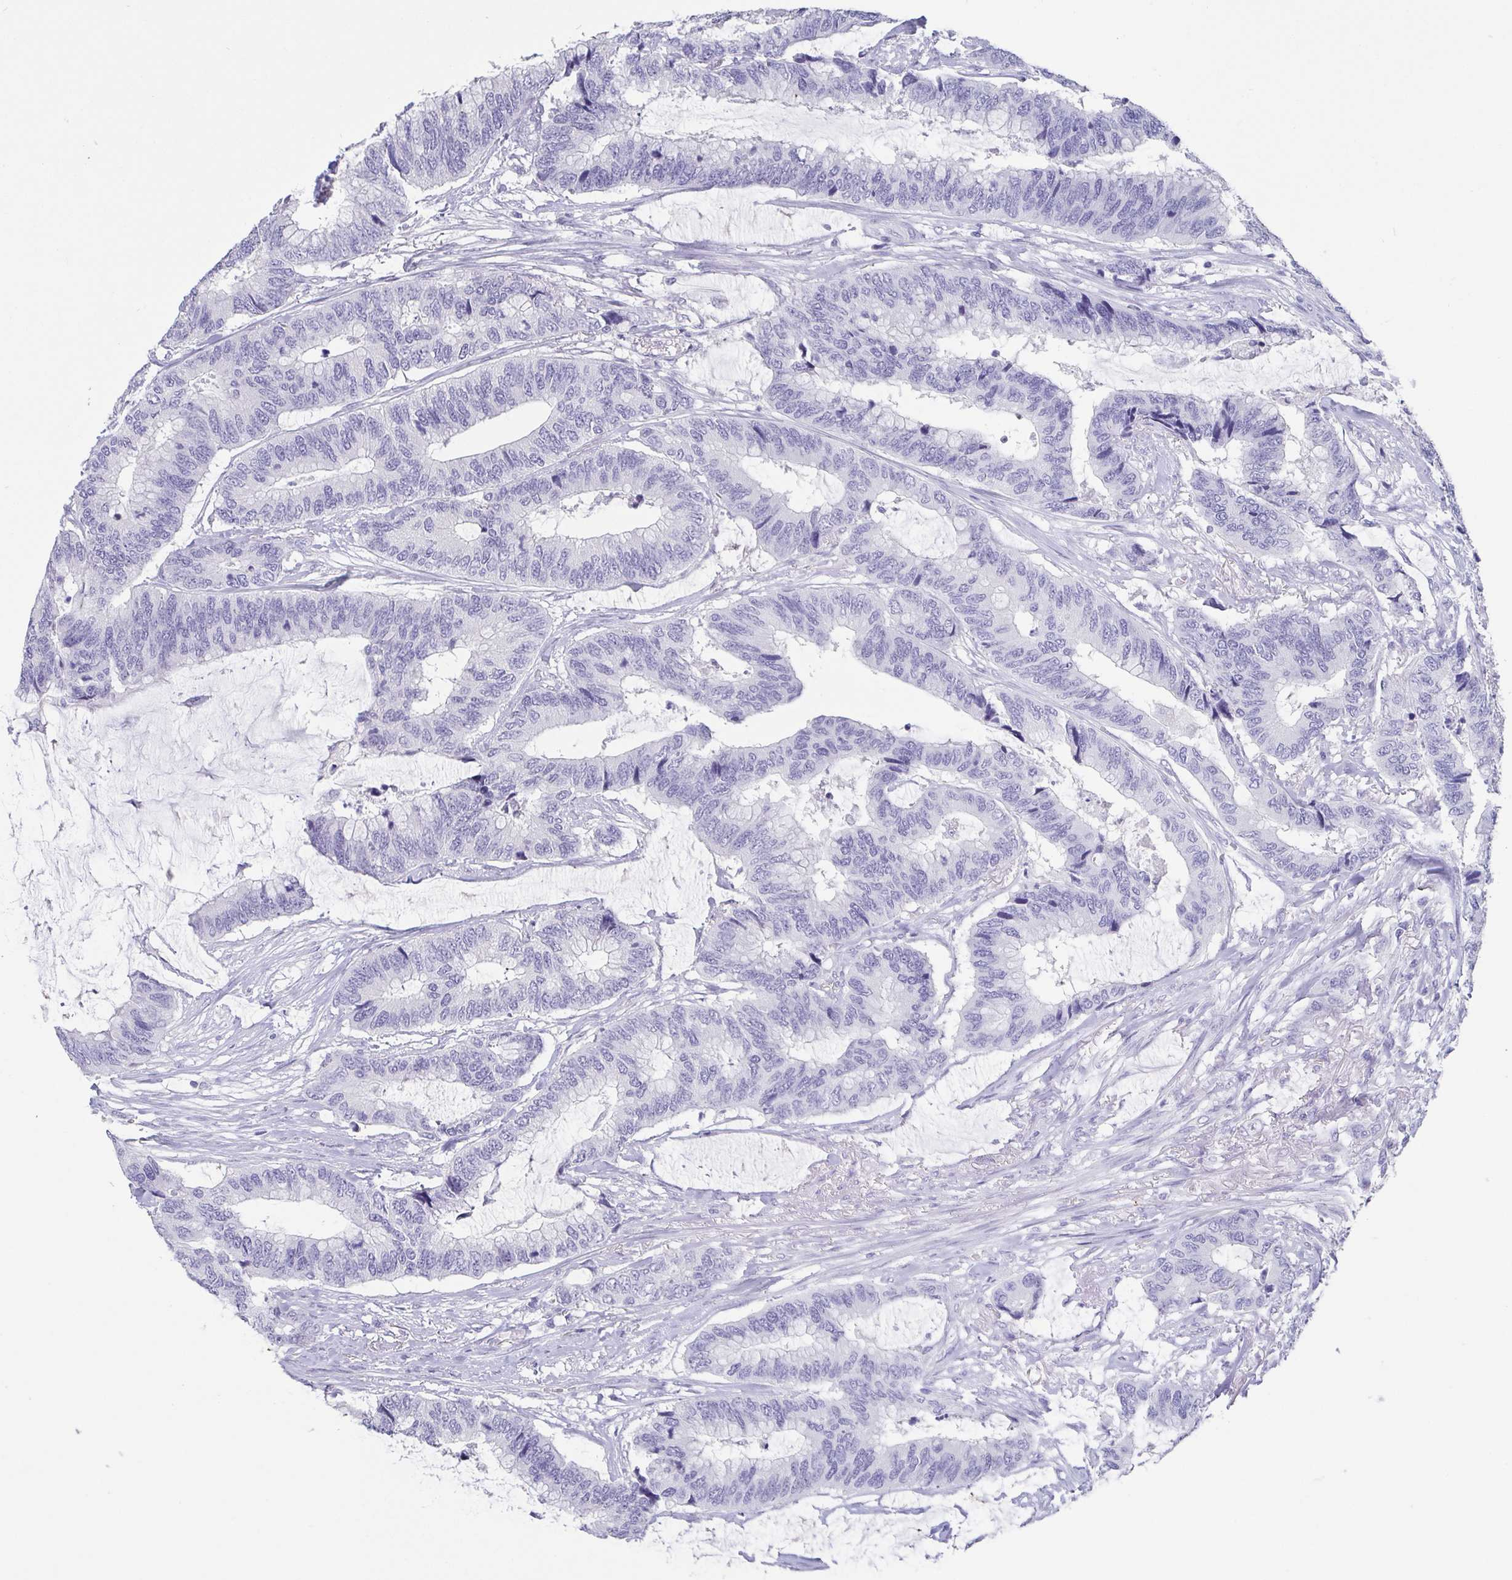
{"staining": {"intensity": "negative", "quantity": "none", "location": "none"}, "tissue": "colorectal cancer", "cell_type": "Tumor cells", "image_type": "cancer", "snomed": [{"axis": "morphology", "description": "Adenocarcinoma, NOS"}, {"axis": "topography", "description": "Rectum"}], "caption": "This histopathology image is of adenocarcinoma (colorectal) stained with immunohistochemistry (IHC) to label a protein in brown with the nuclei are counter-stained blue. There is no staining in tumor cells. (IHC, brightfield microscopy, high magnification).", "gene": "SCGN", "patient": {"sex": "female", "age": 59}}